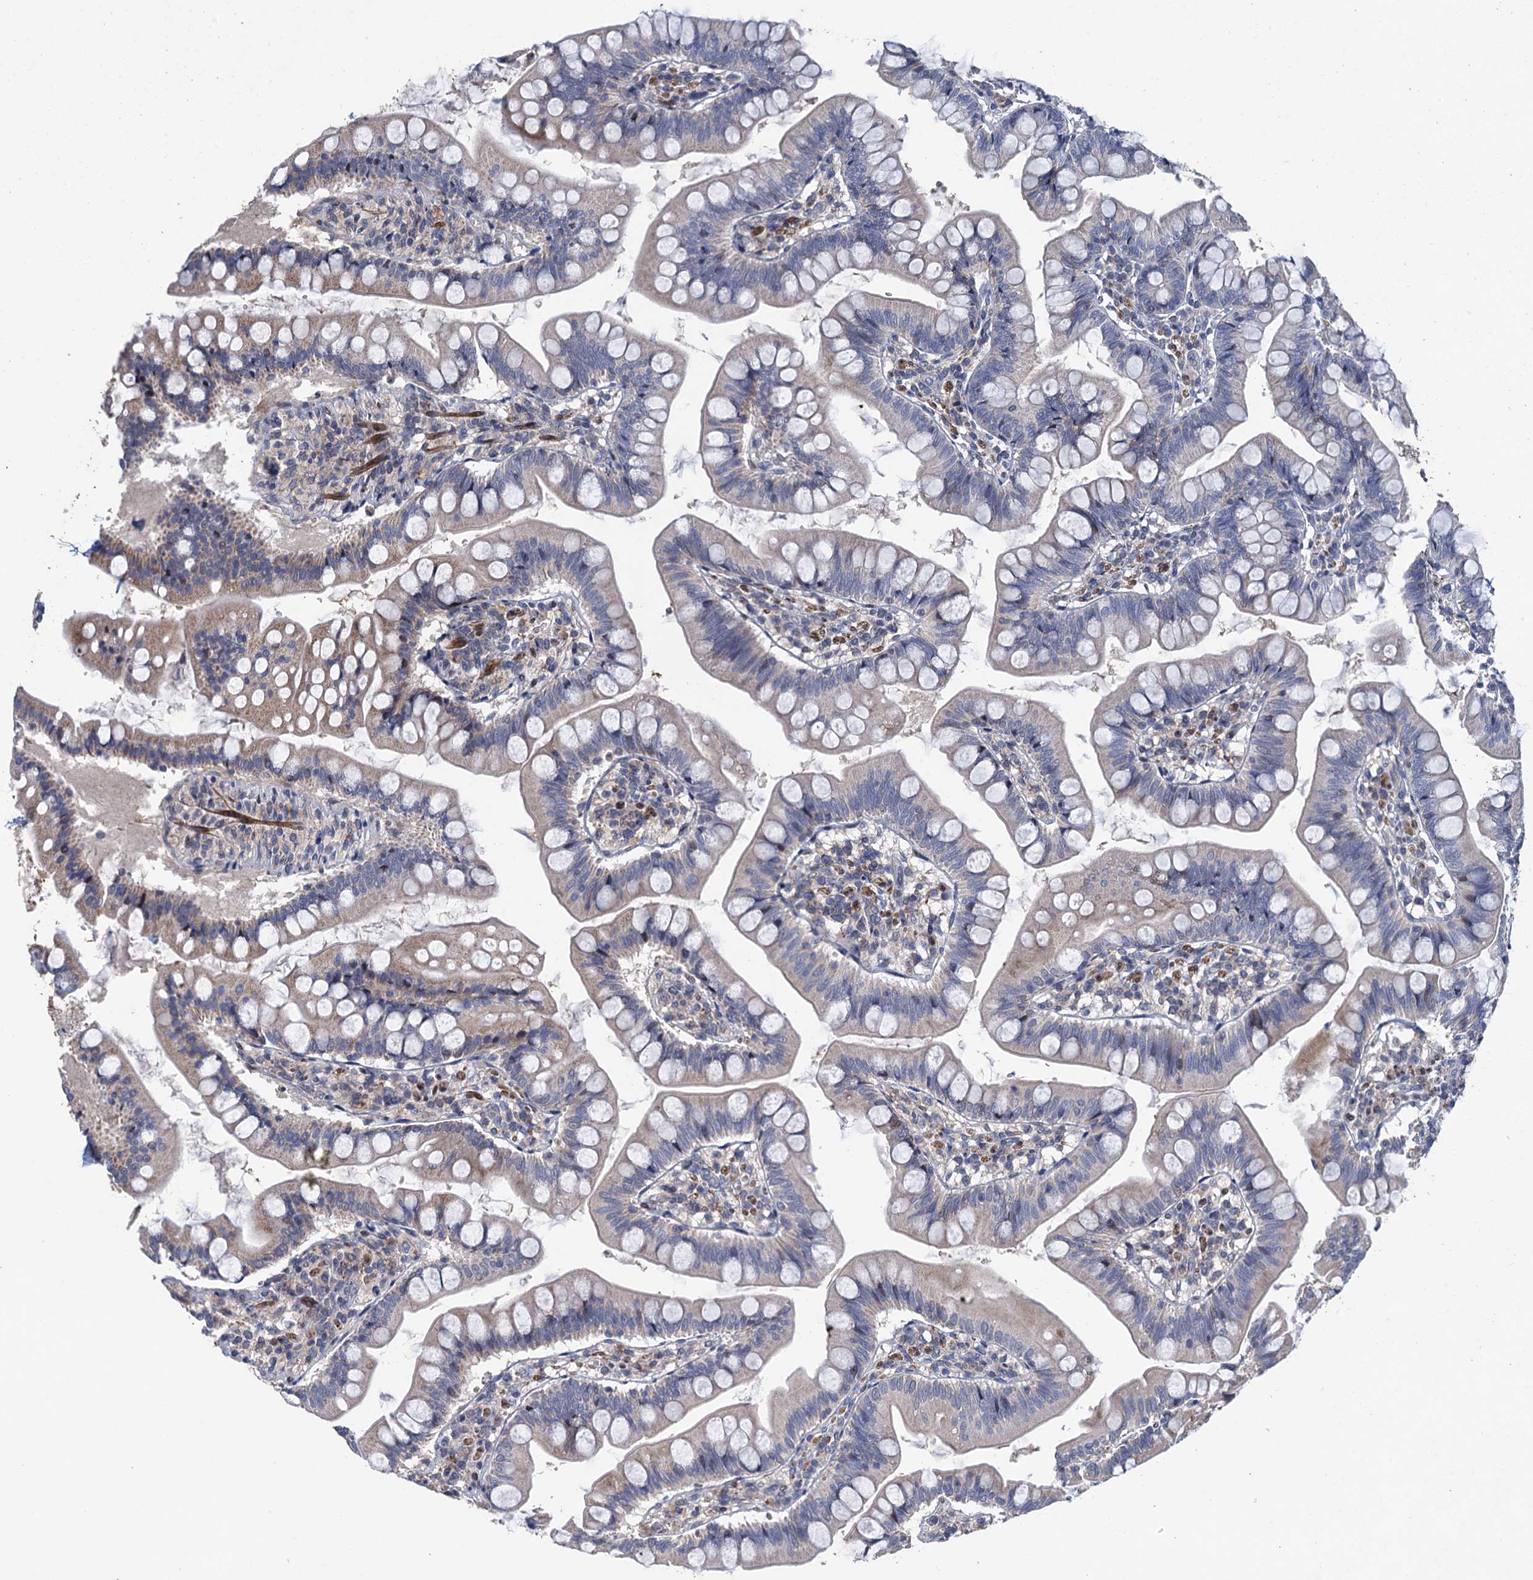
{"staining": {"intensity": "weak", "quantity": "25%-75%", "location": "cytoplasmic/membranous"}, "tissue": "small intestine", "cell_type": "Glandular cells", "image_type": "normal", "snomed": [{"axis": "morphology", "description": "Normal tissue, NOS"}, {"axis": "topography", "description": "Small intestine"}], "caption": "An image showing weak cytoplasmic/membranous positivity in approximately 25%-75% of glandular cells in normal small intestine, as visualized by brown immunohistochemical staining.", "gene": "ESYT3", "patient": {"sex": "male", "age": 7}}